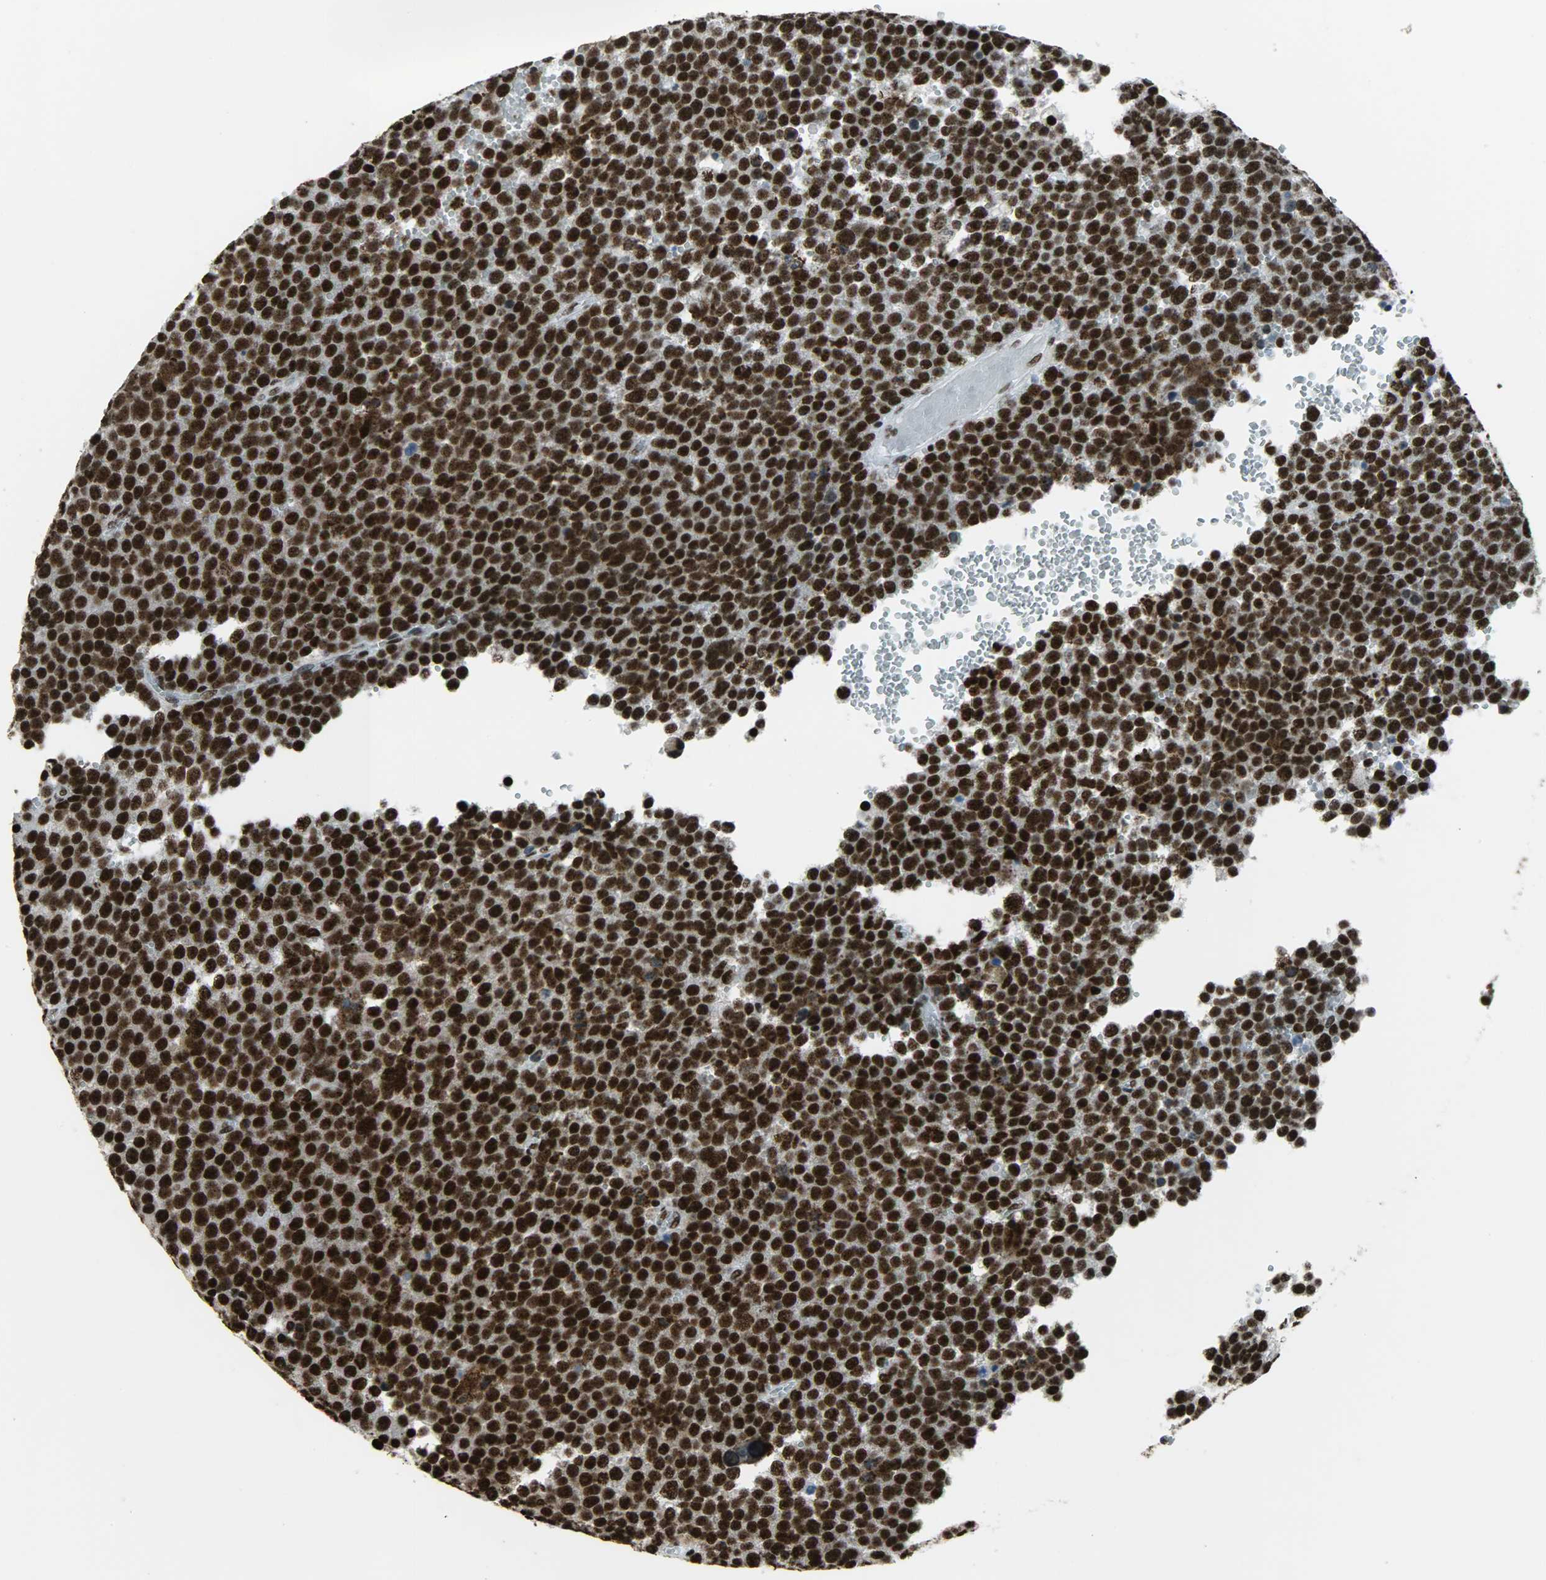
{"staining": {"intensity": "strong", "quantity": ">75%", "location": "nuclear"}, "tissue": "testis cancer", "cell_type": "Tumor cells", "image_type": "cancer", "snomed": [{"axis": "morphology", "description": "Seminoma, NOS"}, {"axis": "topography", "description": "Testis"}], "caption": "Seminoma (testis) stained for a protein (brown) exhibits strong nuclear positive positivity in about >75% of tumor cells.", "gene": "SNRPA", "patient": {"sex": "male", "age": 71}}